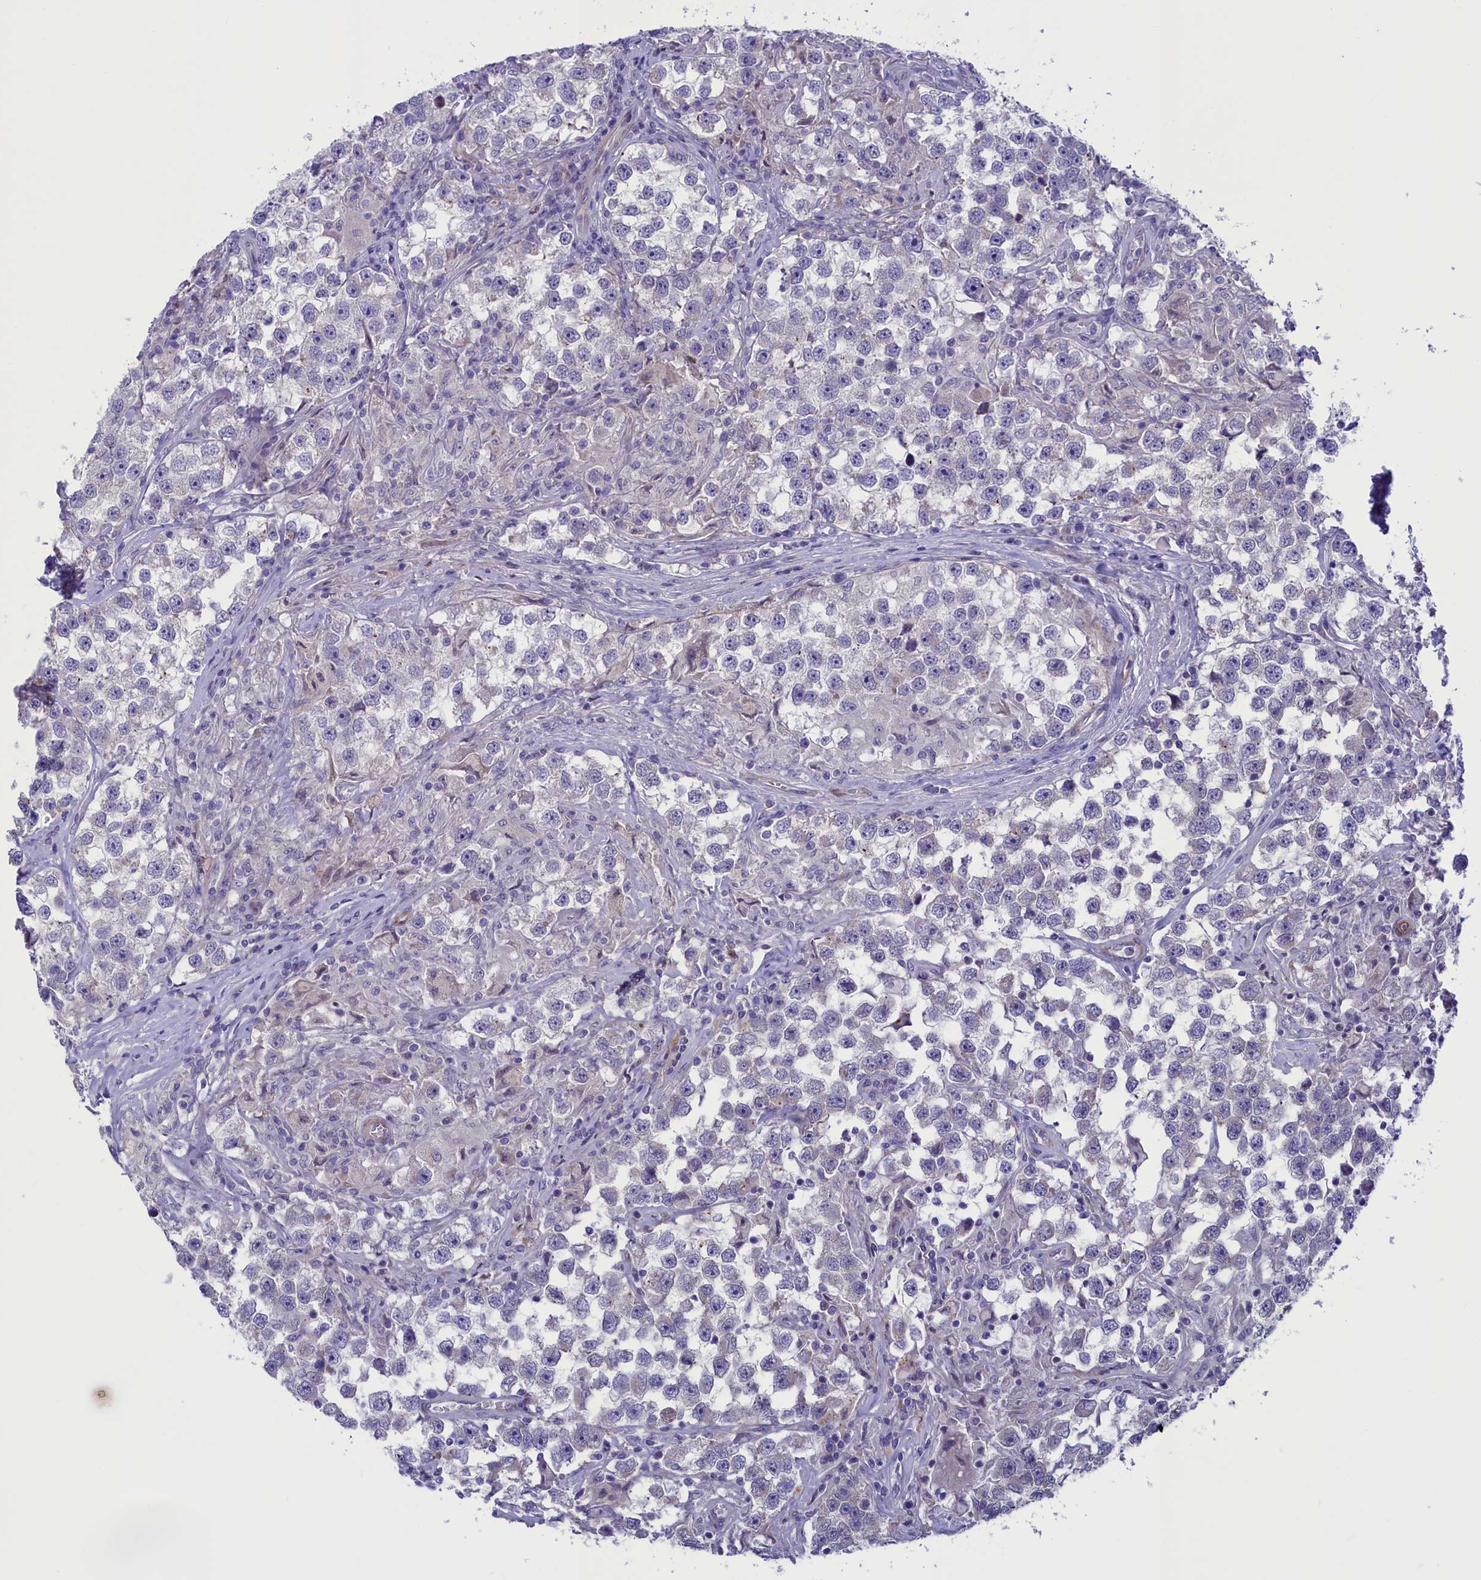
{"staining": {"intensity": "negative", "quantity": "none", "location": "none"}, "tissue": "testis cancer", "cell_type": "Tumor cells", "image_type": "cancer", "snomed": [{"axis": "morphology", "description": "Seminoma, NOS"}, {"axis": "topography", "description": "Testis"}], "caption": "This is an IHC photomicrograph of human testis cancer. There is no positivity in tumor cells.", "gene": "LOXL1", "patient": {"sex": "male", "age": 46}}